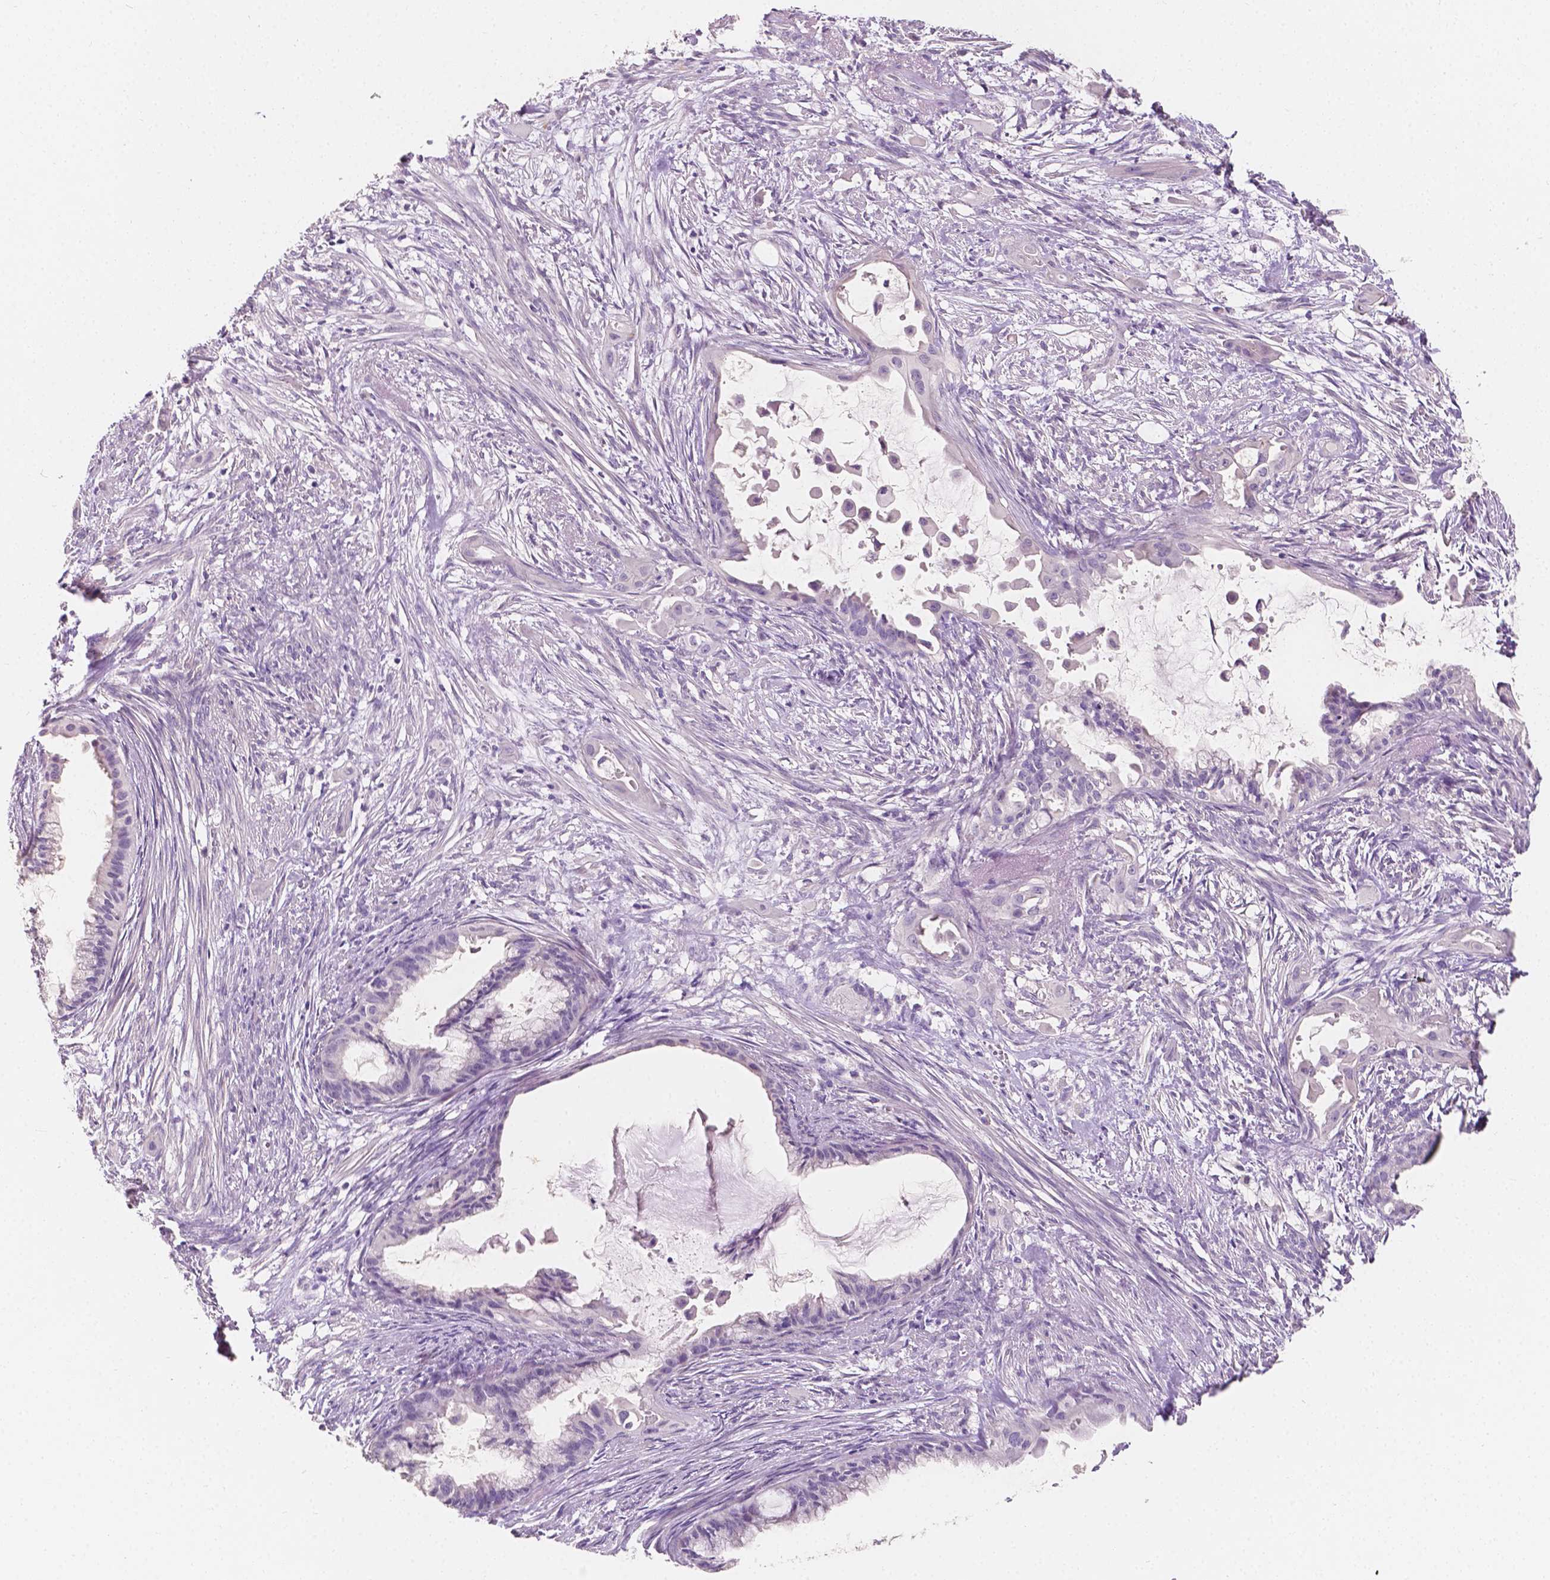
{"staining": {"intensity": "negative", "quantity": "none", "location": "none"}, "tissue": "endometrial cancer", "cell_type": "Tumor cells", "image_type": "cancer", "snomed": [{"axis": "morphology", "description": "Adenocarcinoma, NOS"}, {"axis": "topography", "description": "Endometrium"}], "caption": "A high-resolution photomicrograph shows IHC staining of endometrial adenocarcinoma, which shows no significant staining in tumor cells. (DAB (3,3'-diaminobenzidine) immunohistochemistry (IHC), high magnification).", "gene": "TAL1", "patient": {"sex": "female", "age": 86}}